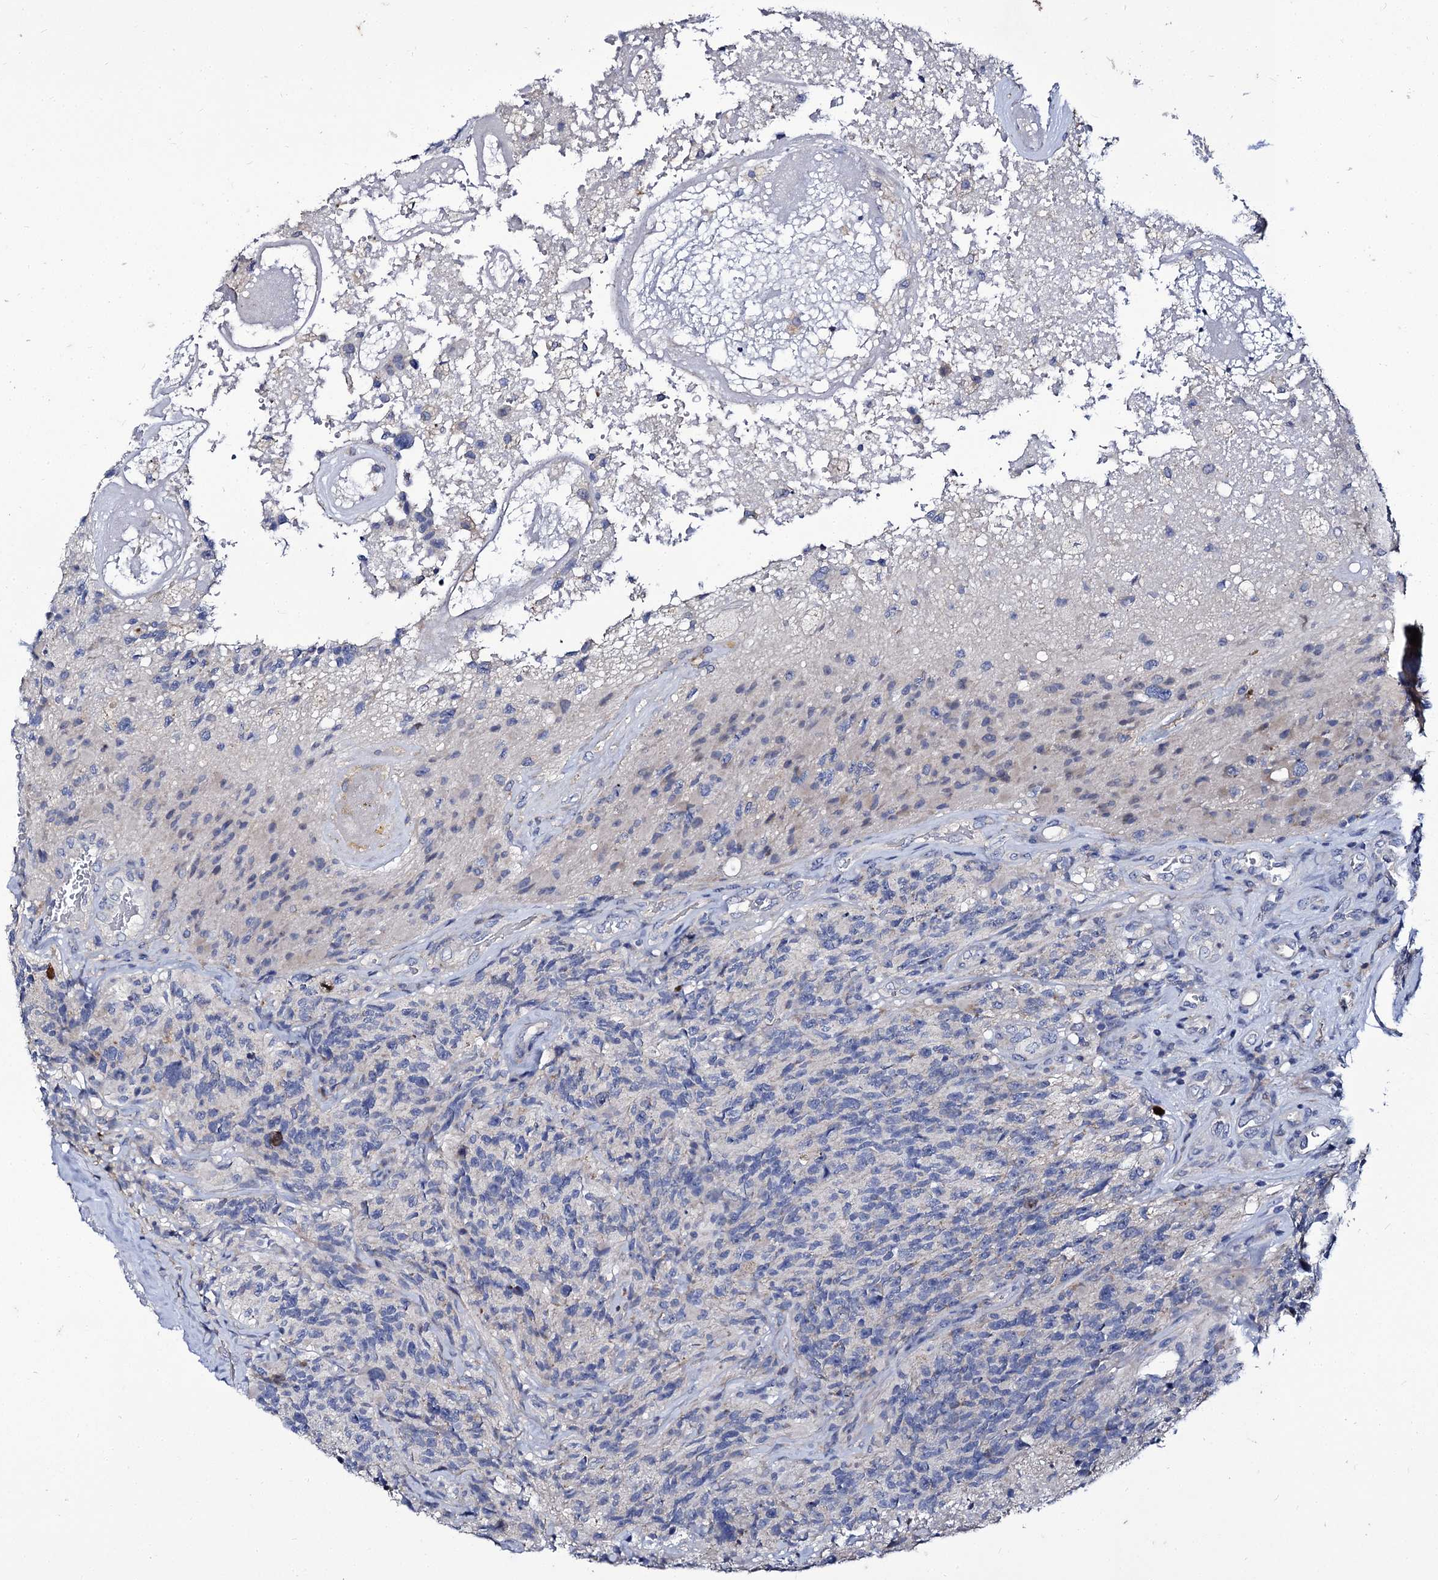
{"staining": {"intensity": "negative", "quantity": "none", "location": "none"}, "tissue": "glioma", "cell_type": "Tumor cells", "image_type": "cancer", "snomed": [{"axis": "morphology", "description": "Glioma, malignant, High grade"}, {"axis": "topography", "description": "Brain"}], "caption": "Tumor cells are negative for brown protein staining in glioma. (DAB immunohistochemistry visualized using brightfield microscopy, high magnification).", "gene": "PANX2", "patient": {"sex": "male", "age": 76}}